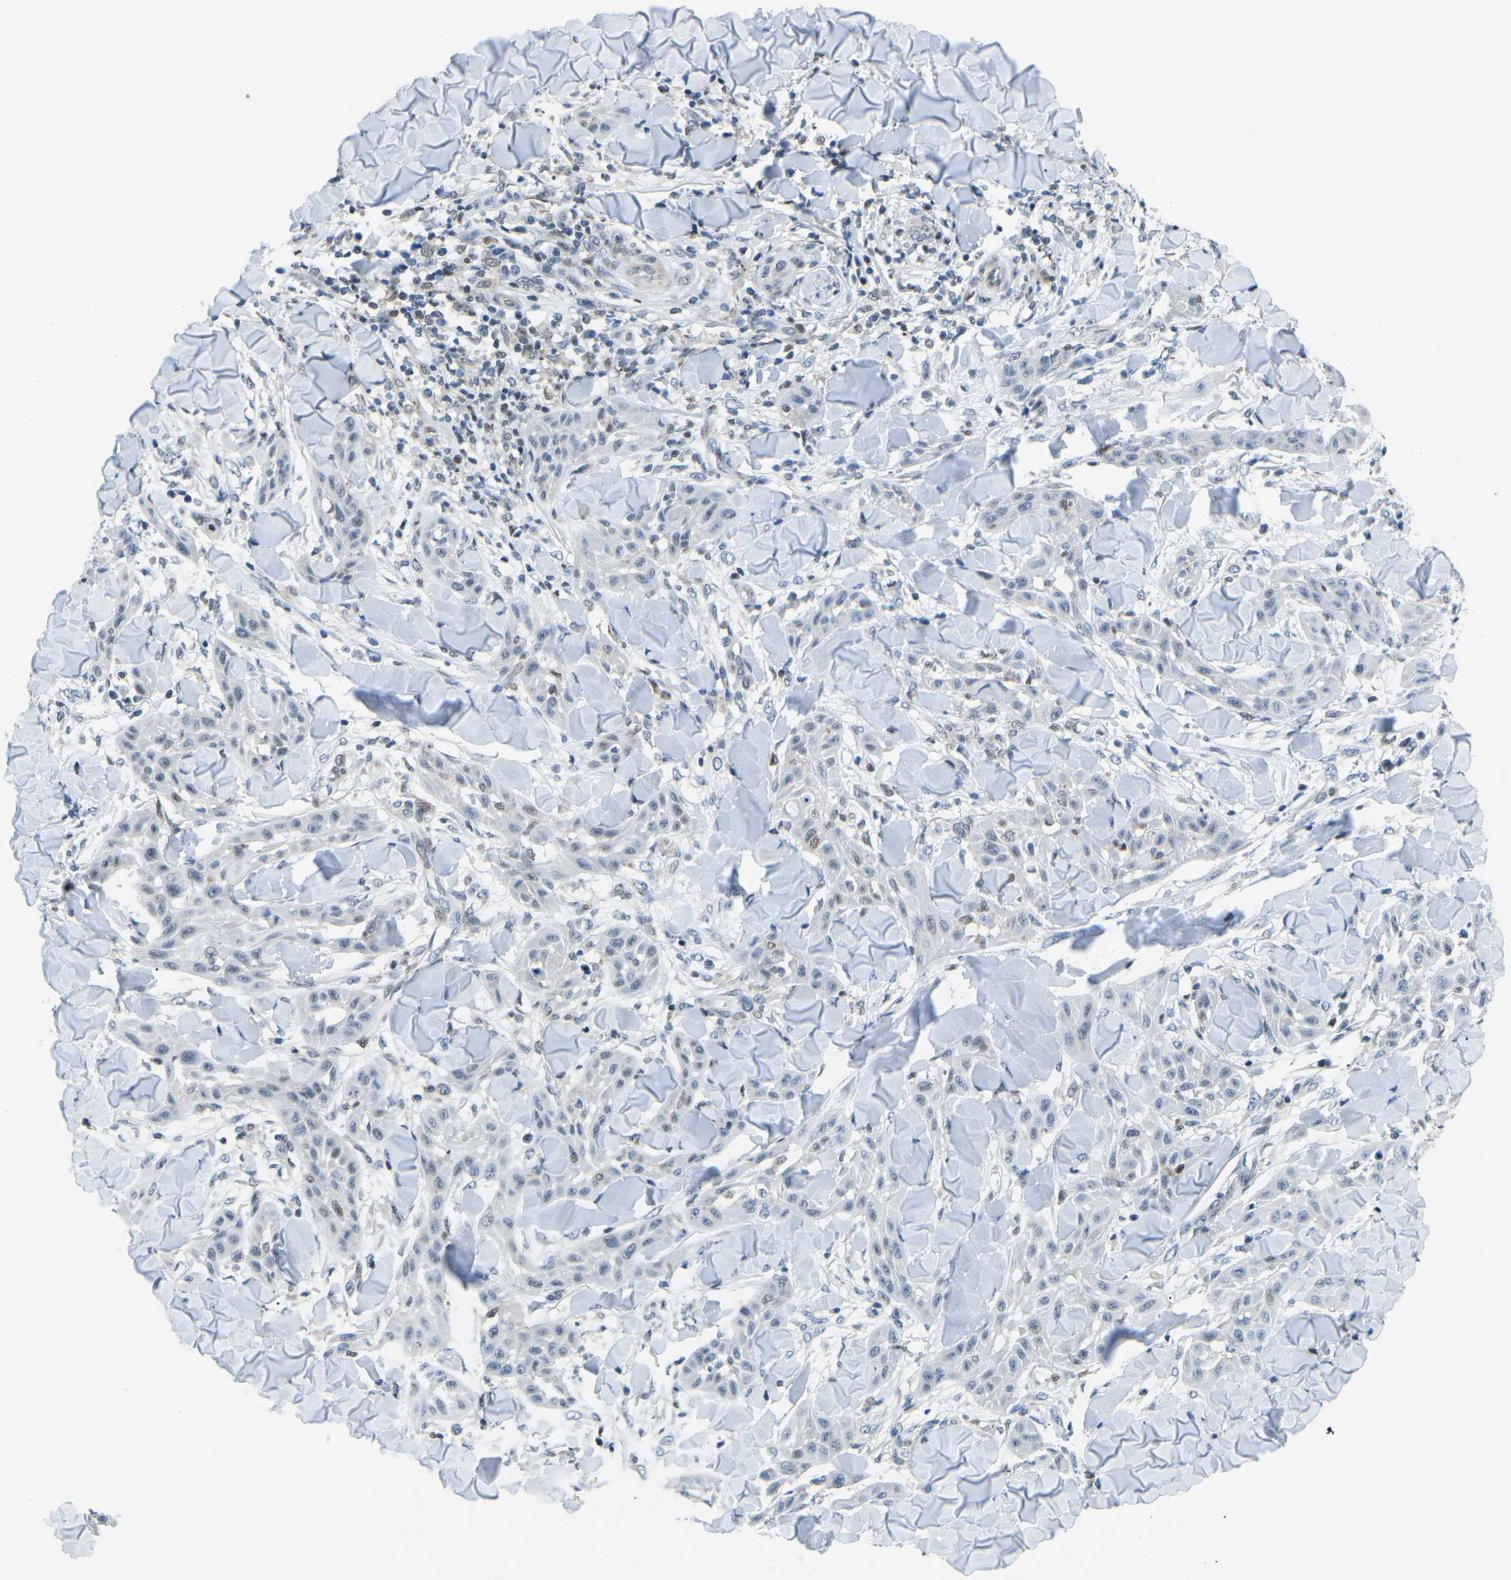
{"staining": {"intensity": "weak", "quantity": "<25%", "location": "nuclear"}, "tissue": "skin cancer", "cell_type": "Tumor cells", "image_type": "cancer", "snomed": [{"axis": "morphology", "description": "Squamous cell carcinoma, NOS"}, {"axis": "topography", "description": "Skin"}], "caption": "The histopathology image exhibits no staining of tumor cells in skin cancer (squamous cell carcinoma). Brightfield microscopy of immunohistochemistry (IHC) stained with DAB (3,3'-diaminobenzidine) (brown) and hematoxylin (blue), captured at high magnification.", "gene": "MBNL1", "patient": {"sex": "male", "age": 24}}